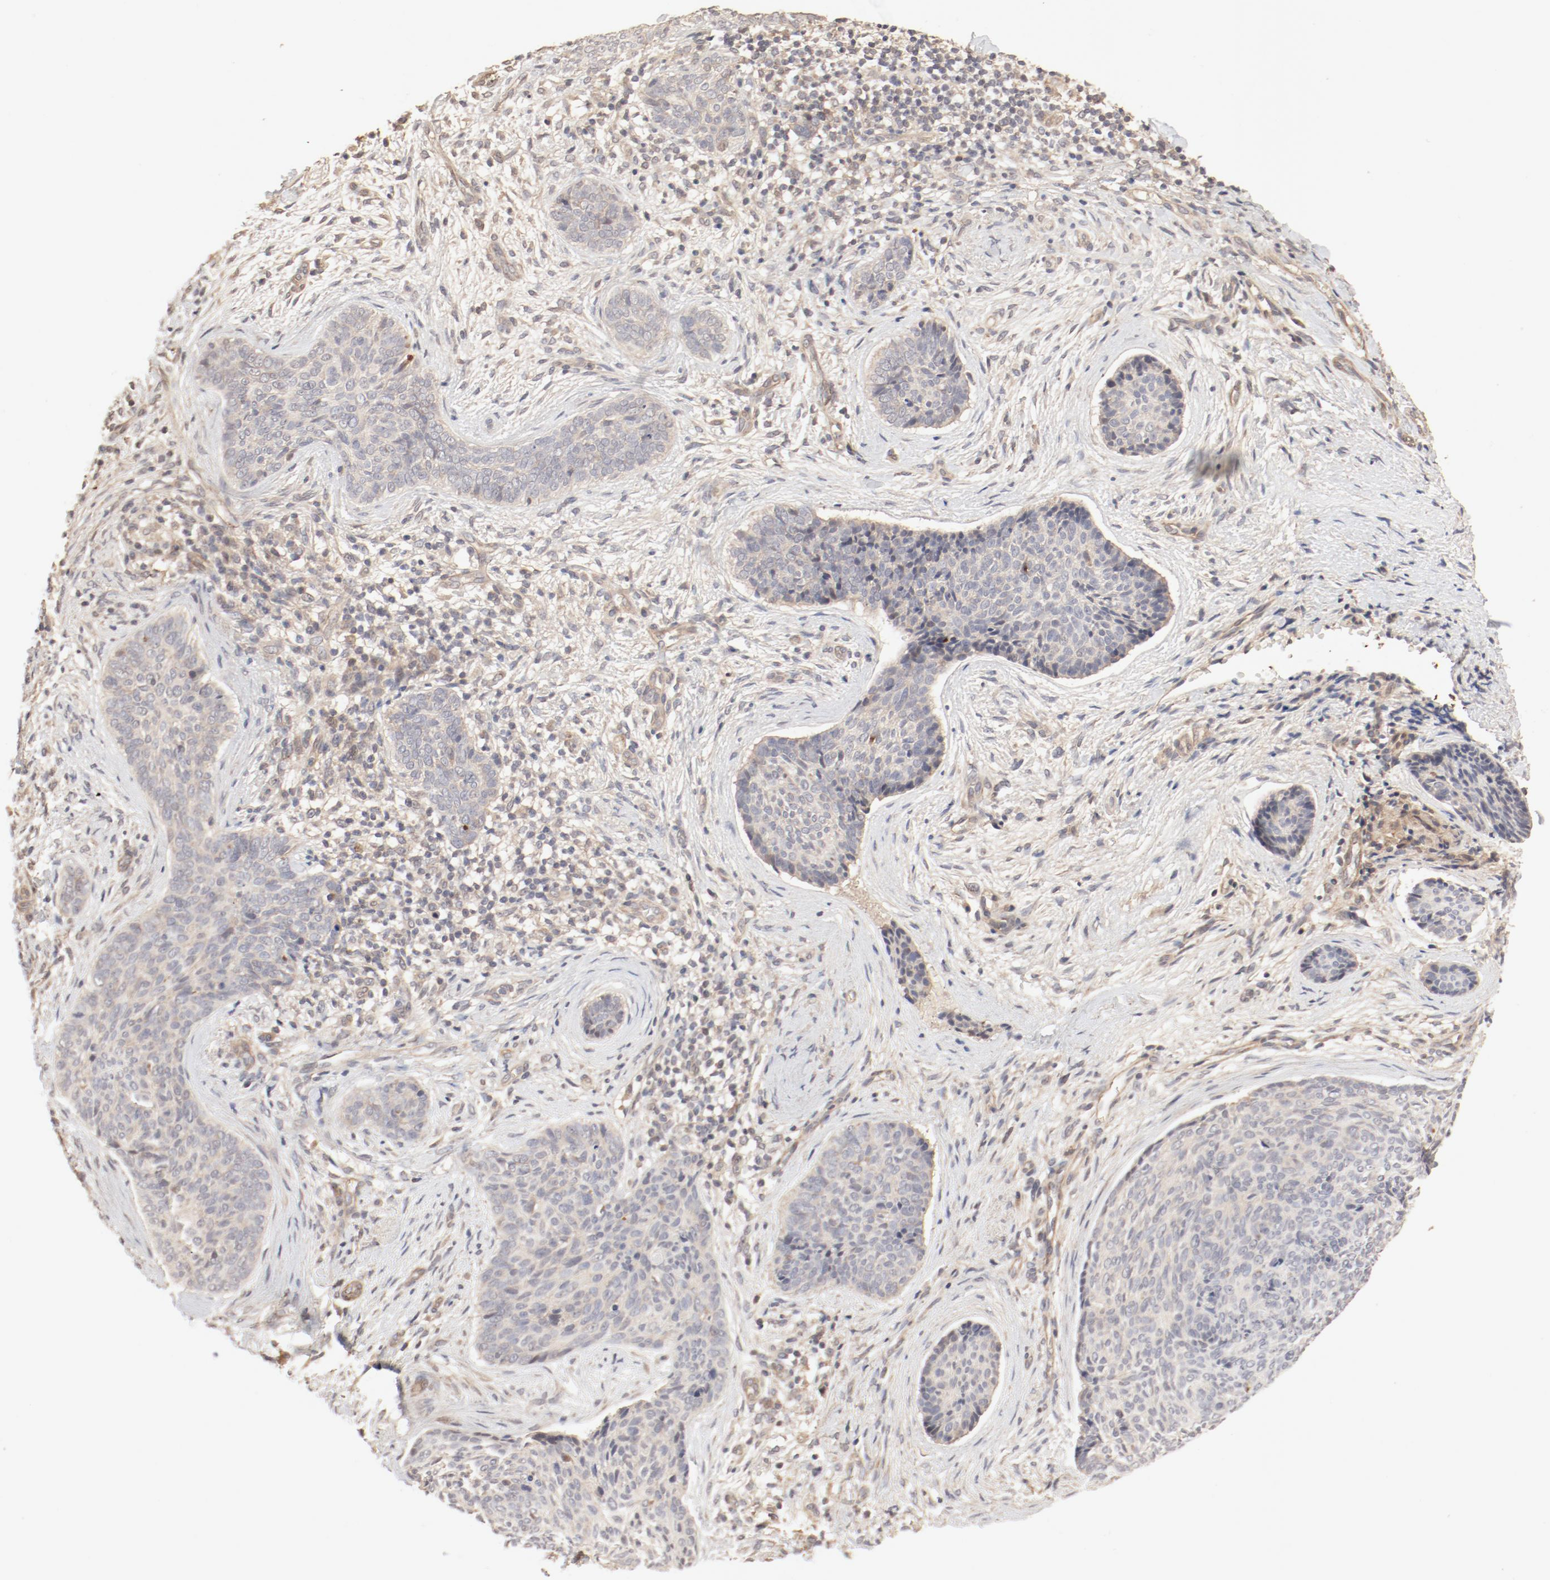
{"staining": {"intensity": "weak", "quantity": ">75%", "location": "cytoplasmic/membranous"}, "tissue": "skin cancer", "cell_type": "Tumor cells", "image_type": "cancer", "snomed": [{"axis": "morphology", "description": "Normal tissue, NOS"}, {"axis": "morphology", "description": "Basal cell carcinoma"}, {"axis": "topography", "description": "Skin"}], "caption": "Weak cytoplasmic/membranous expression for a protein is seen in approximately >75% of tumor cells of skin cancer (basal cell carcinoma) using immunohistochemistry.", "gene": "IL3RA", "patient": {"sex": "female", "age": 57}}